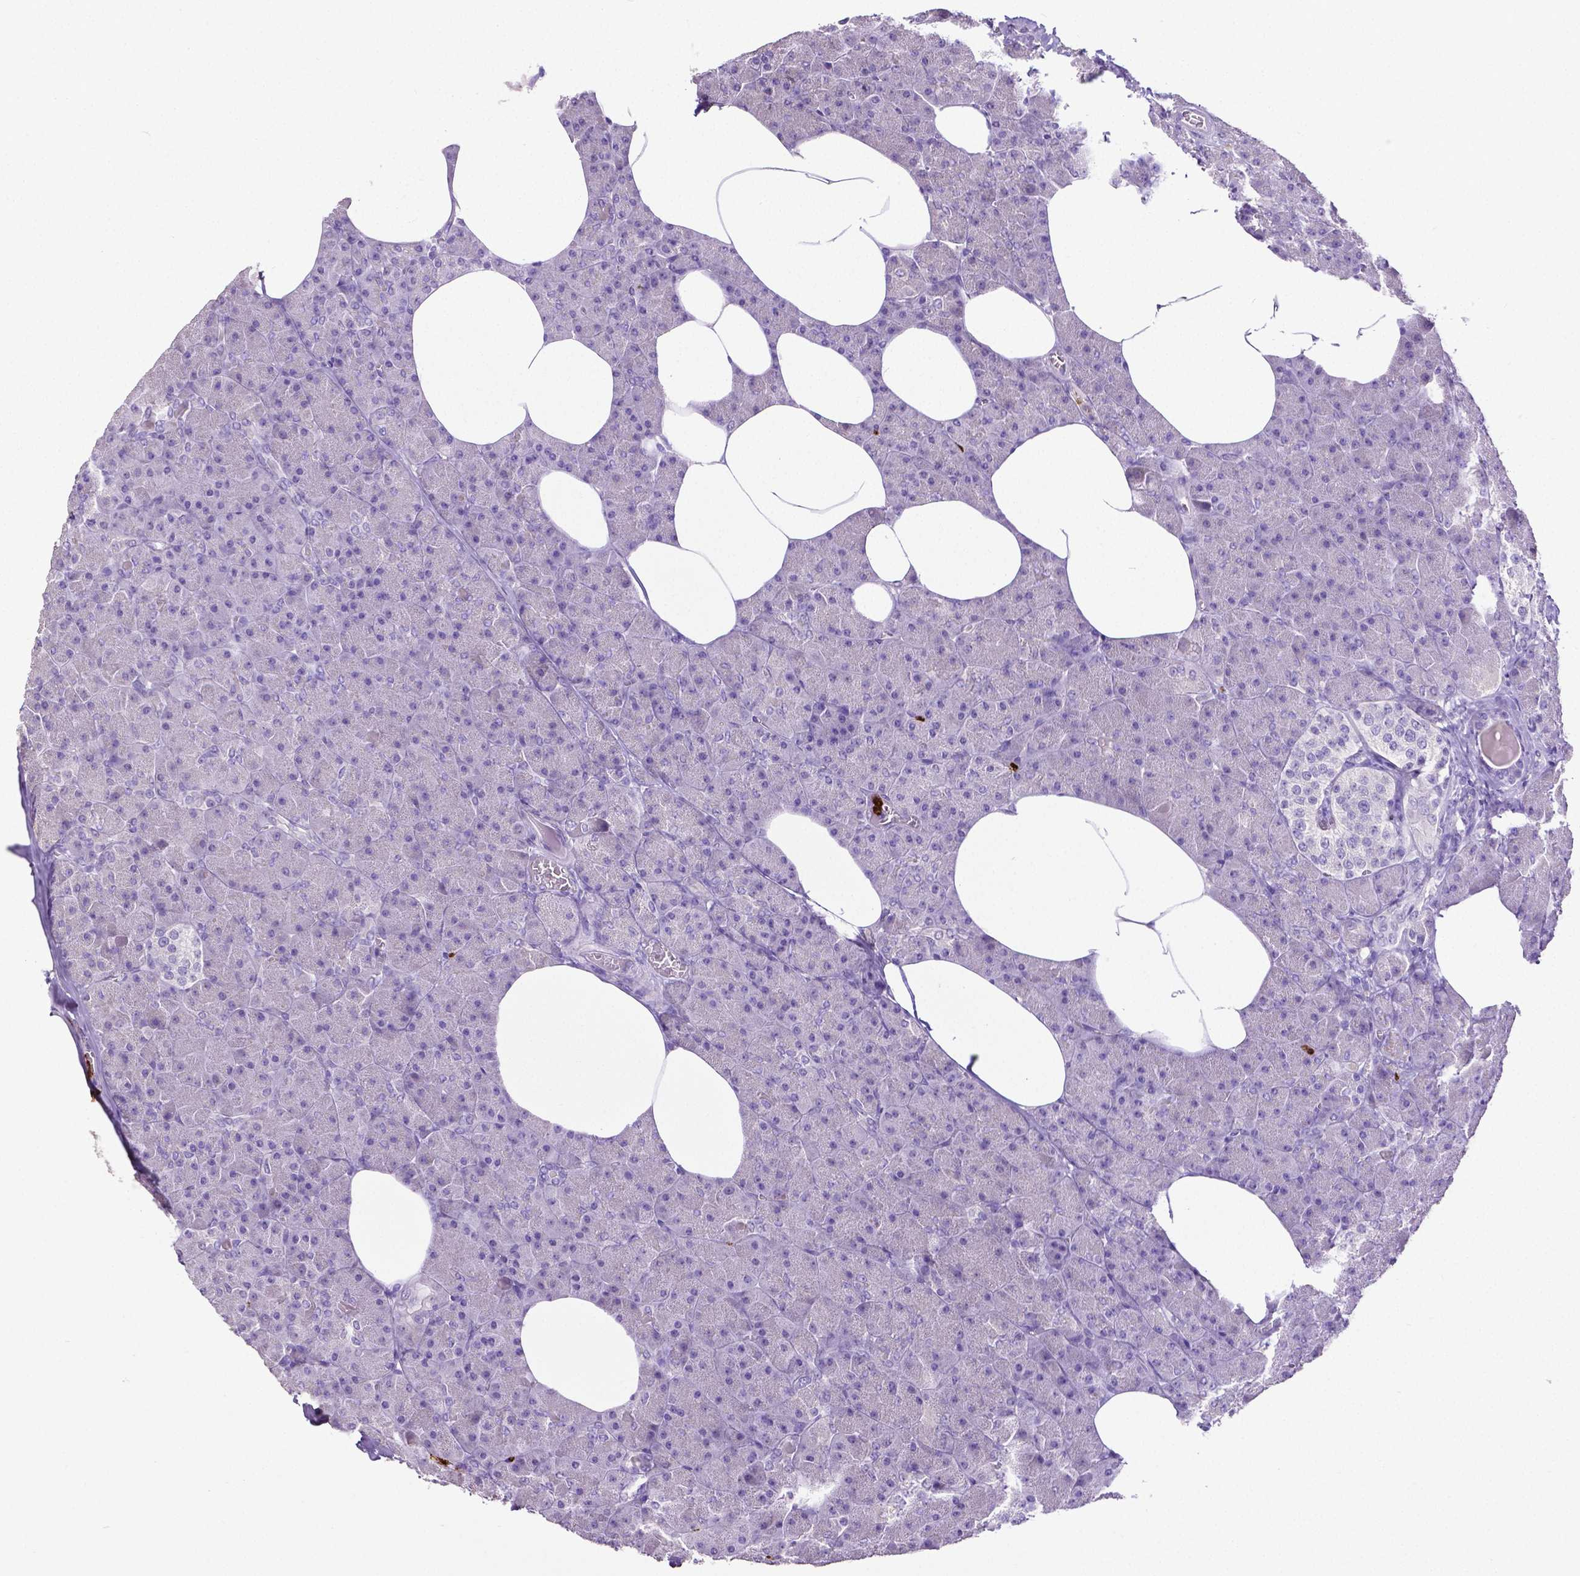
{"staining": {"intensity": "negative", "quantity": "none", "location": "none"}, "tissue": "pancreas", "cell_type": "Exocrine glandular cells", "image_type": "normal", "snomed": [{"axis": "morphology", "description": "Normal tissue, NOS"}, {"axis": "topography", "description": "Pancreas"}], "caption": "High magnification brightfield microscopy of unremarkable pancreas stained with DAB (3,3'-diaminobenzidine) (brown) and counterstained with hematoxylin (blue): exocrine glandular cells show no significant expression.", "gene": "MMP9", "patient": {"sex": "female", "age": 45}}